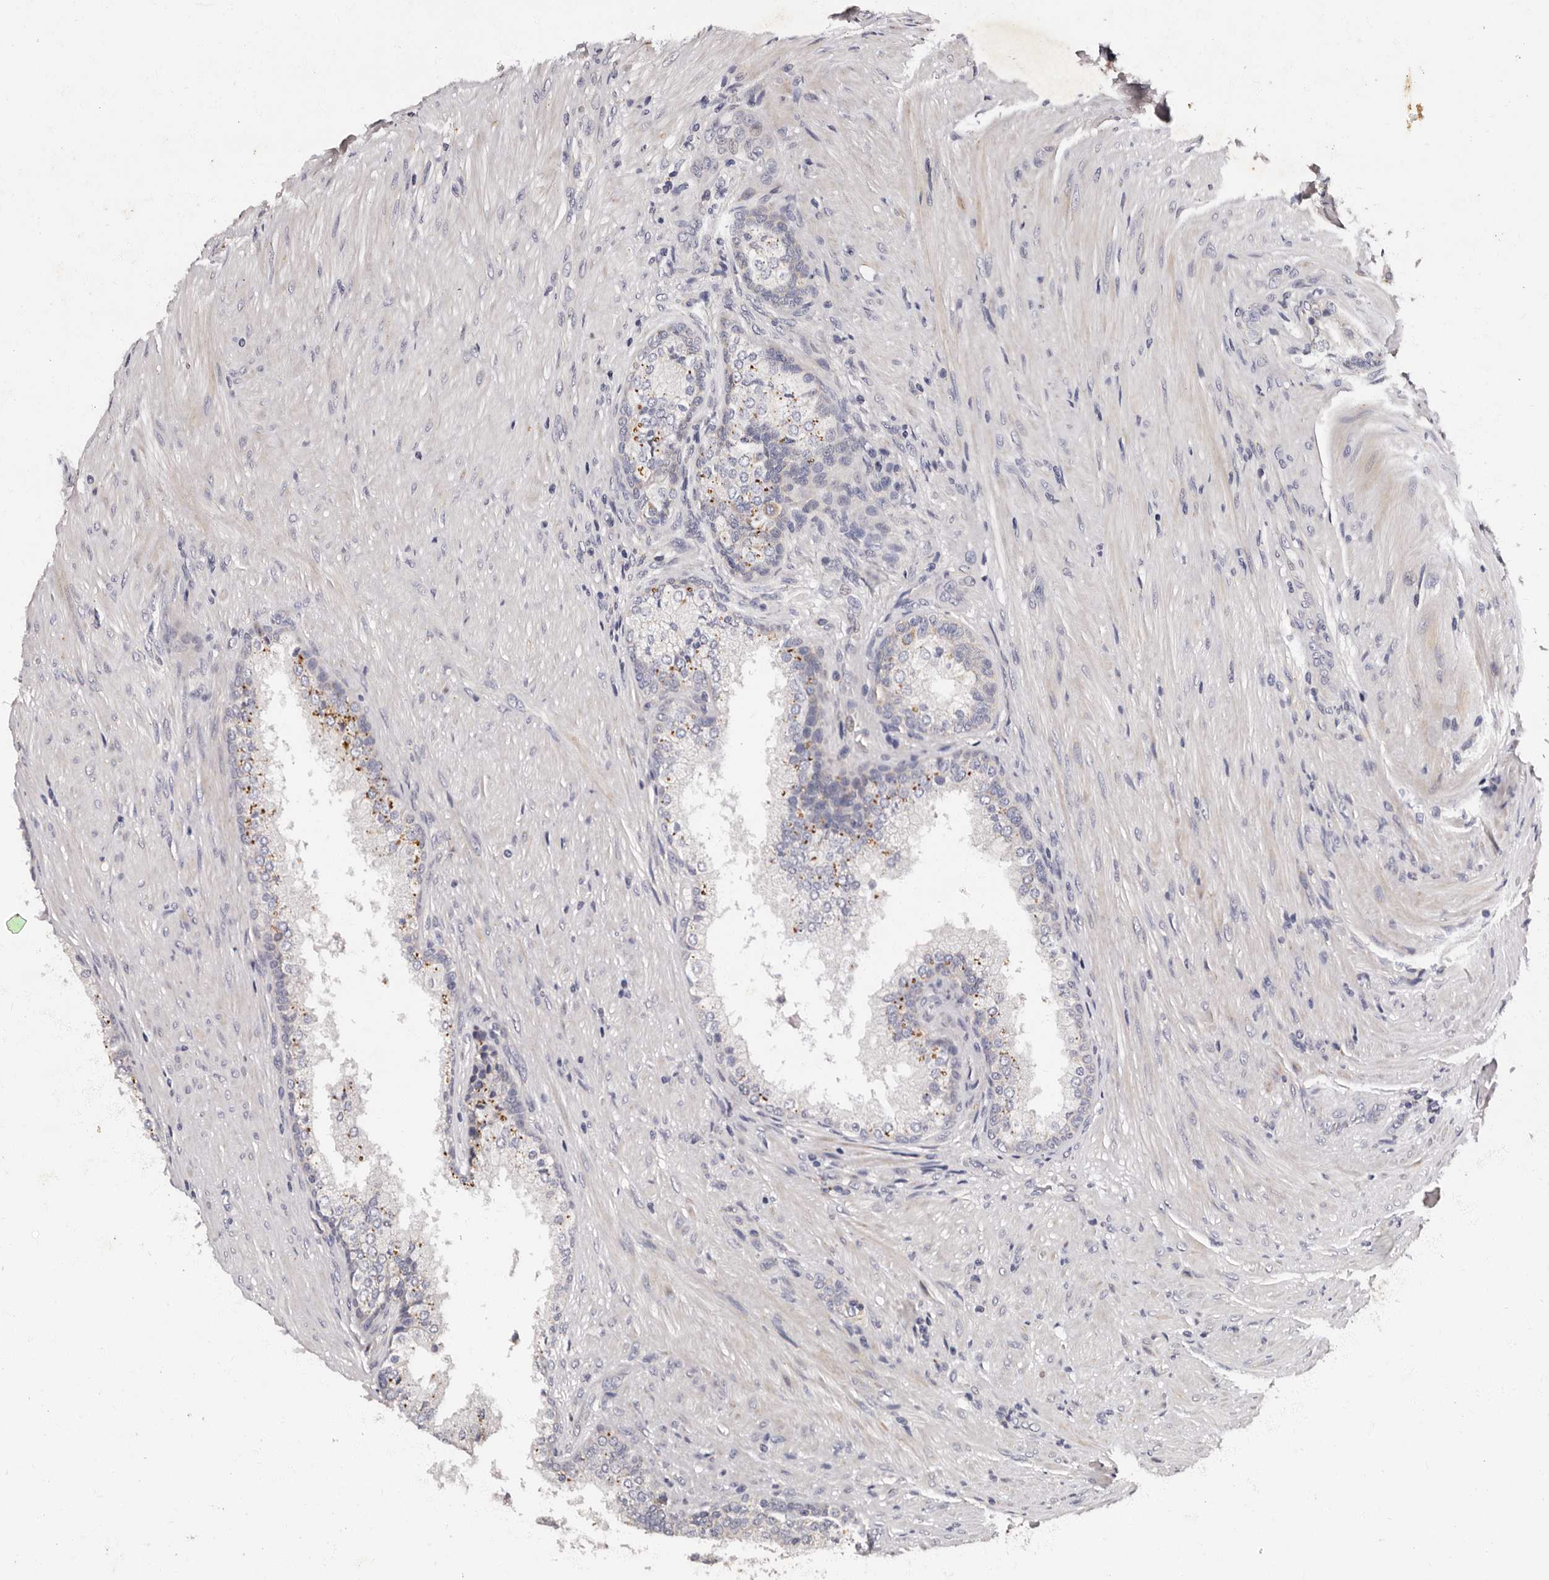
{"staining": {"intensity": "negative", "quantity": "none", "location": "none"}, "tissue": "prostate cancer", "cell_type": "Tumor cells", "image_type": "cancer", "snomed": [{"axis": "morphology", "description": "Adenocarcinoma, High grade"}, {"axis": "topography", "description": "Prostate"}], "caption": "This histopathology image is of prostate high-grade adenocarcinoma stained with immunohistochemistry to label a protein in brown with the nuclei are counter-stained blue. There is no expression in tumor cells.", "gene": "ADCK5", "patient": {"sex": "male", "age": 60}}